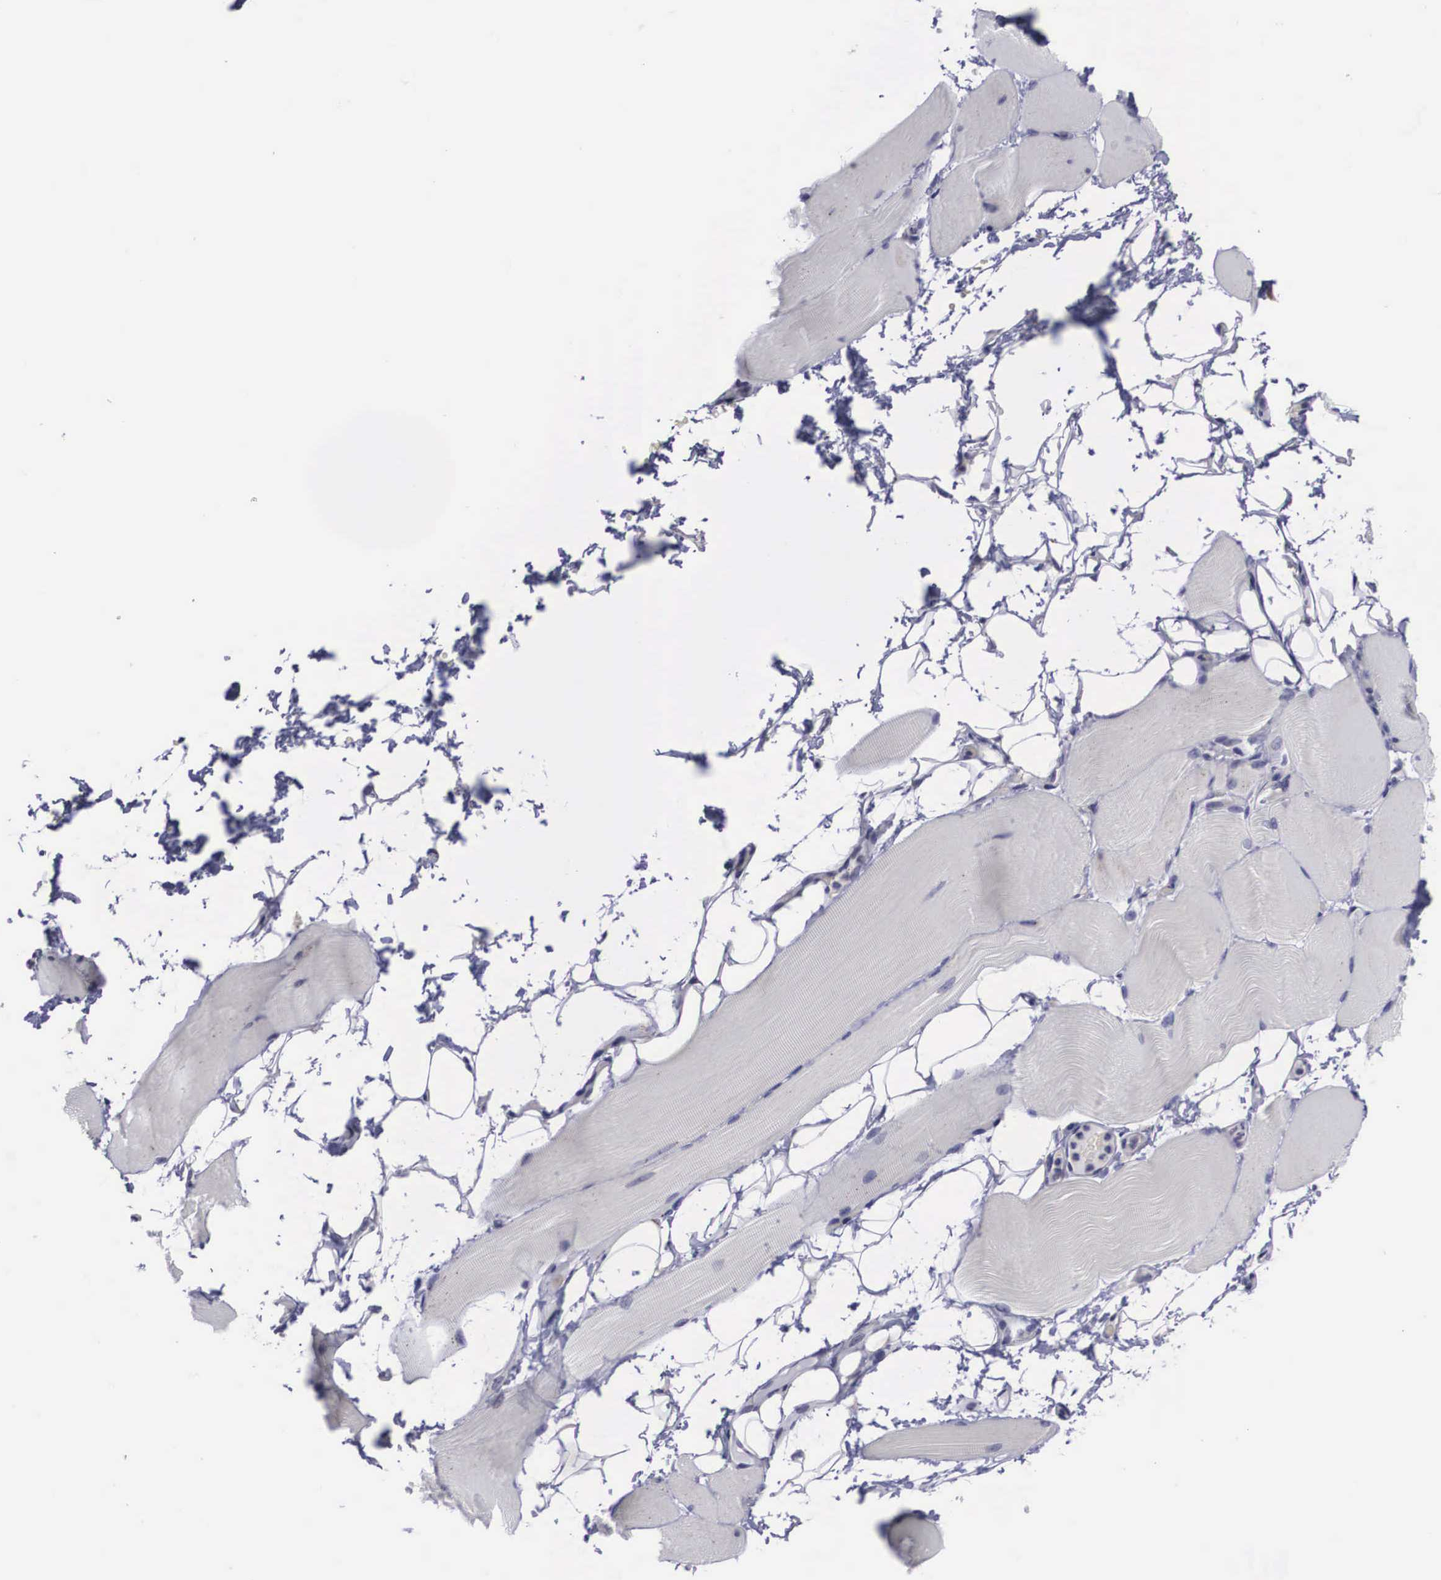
{"staining": {"intensity": "negative", "quantity": "none", "location": "none"}, "tissue": "skeletal muscle", "cell_type": "Myocytes", "image_type": "normal", "snomed": [{"axis": "morphology", "description": "Normal tissue, NOS"}, {"axis": "topography", "description": "Skeletal muscle"}, {"axis": "topography", "description": "Parathyroid gland"}], "caption": "Immunohistochemistry (IHC) of benign skeletal muscle reveals no staining in myocytes.", "gene": "CRELD2", "patient": {"sex": "female", "age": 37}}